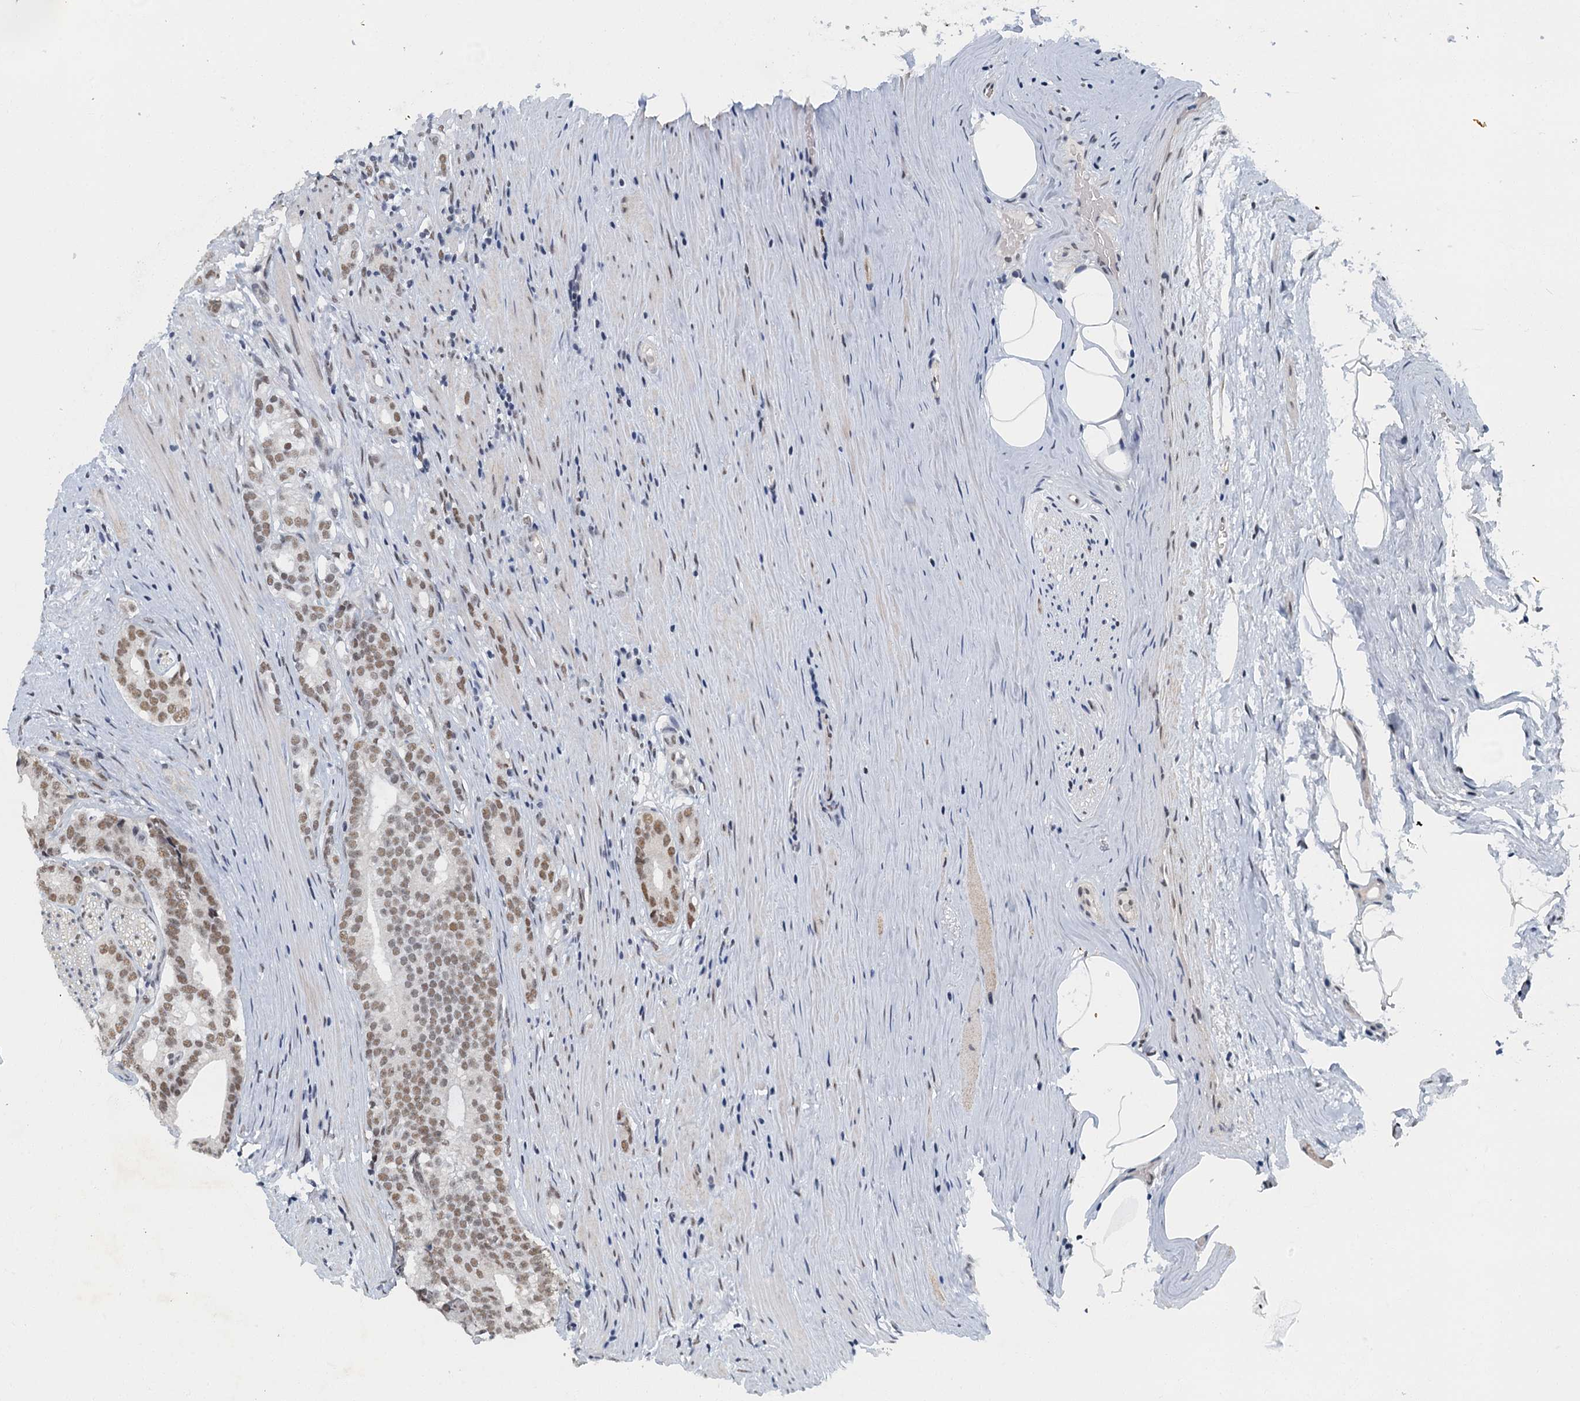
{"staining": {"intensity": "moderate", "quantity": "25%-75%", "location": "nuclear"}, "tissue": "prostate cancer", "cell_type": "Tumor cells", "image_type": "cancer", "snomed": [{"axis": "morphology", "description": "Adenocarcinoma, Low grade"}, {"axis": "topography", "description": "Prostate"}], "caption": "Immunohistochemistry histopathology image of prostate adenocarcinoma (low-grade) stained for a protein (brown), which demonstrates medium levels of moderate nuclear positivity in about 25%-75% of tumor cells.", "gene": "GADL1", "patient": {"sex": "male", "age": 71}}